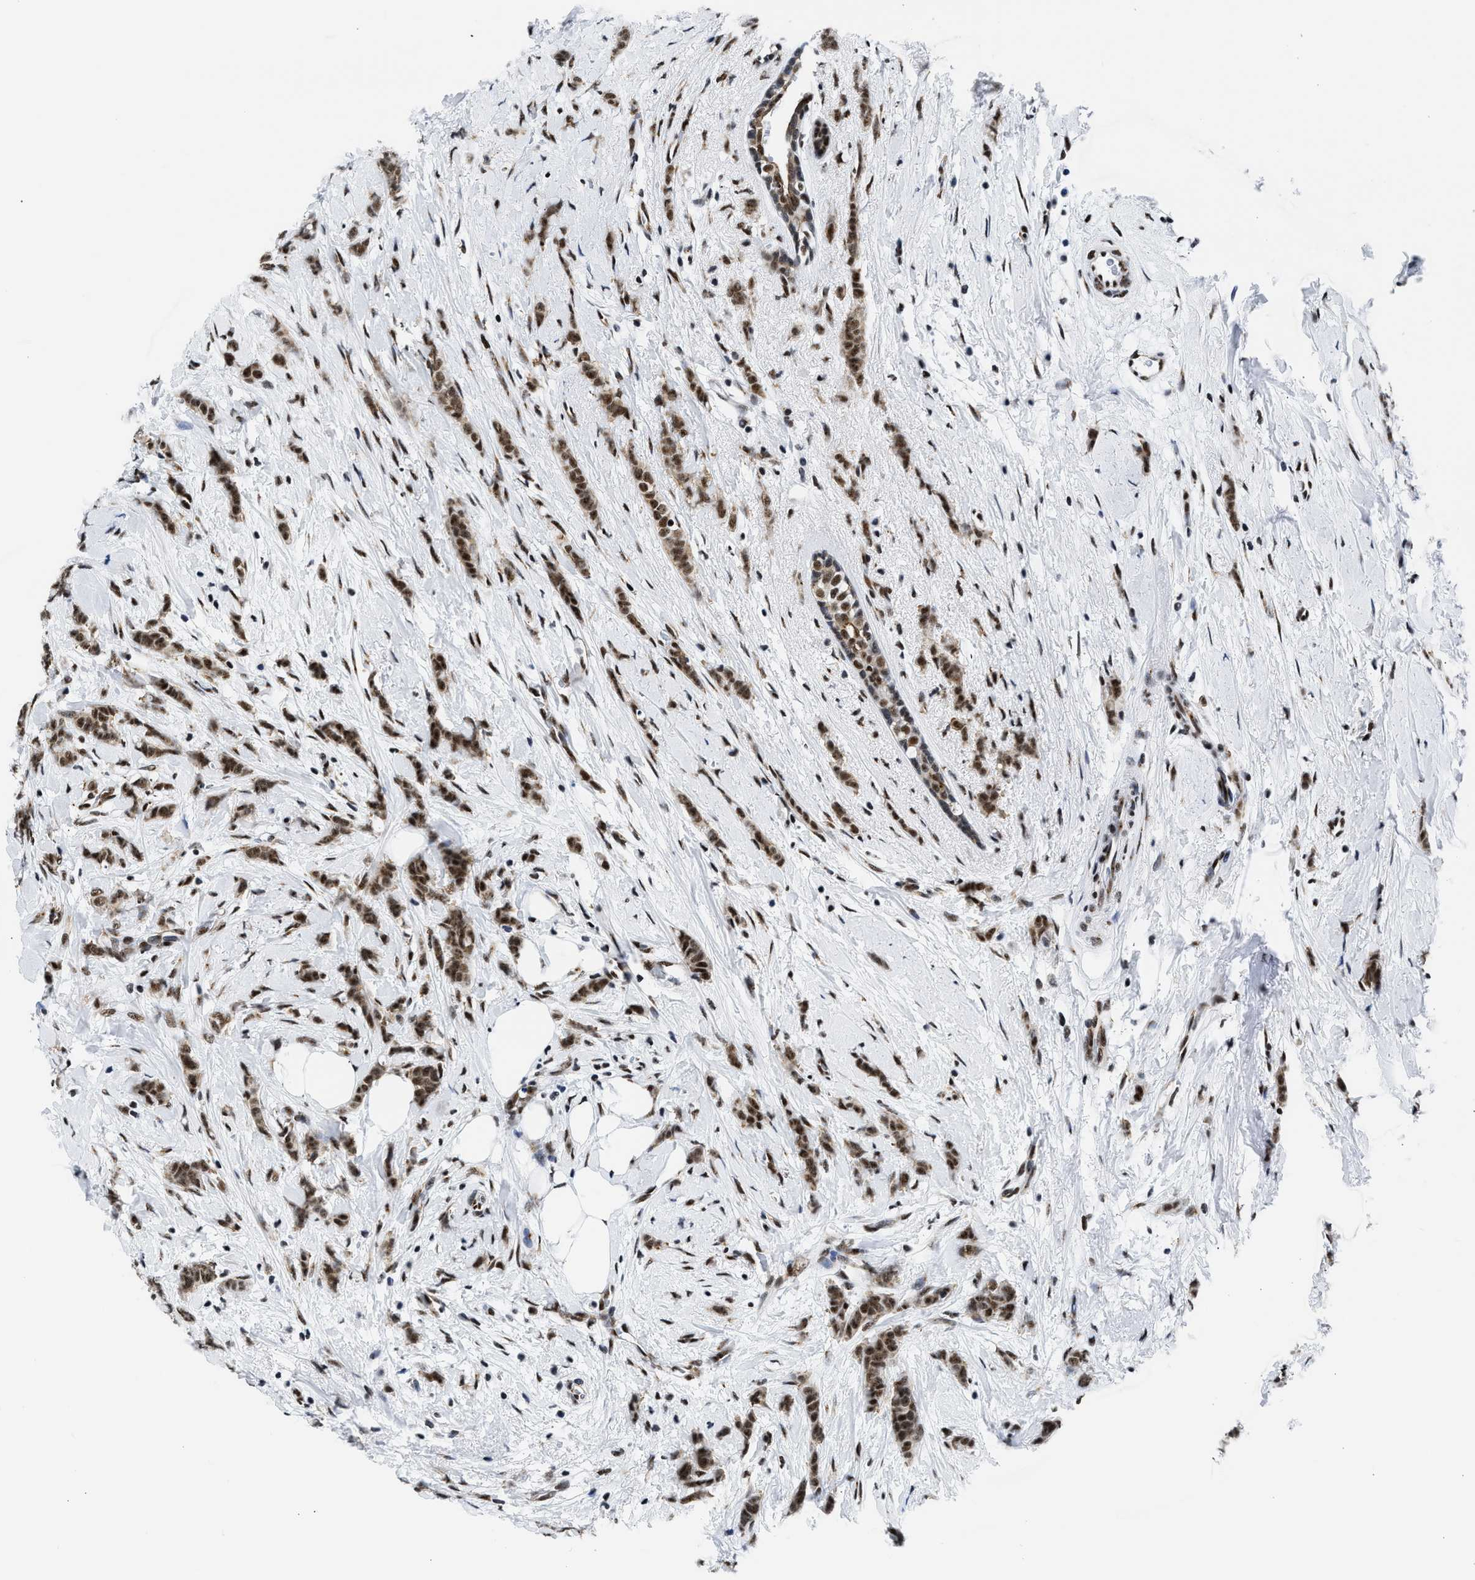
{"staining": {"intensity": "moderate", "quantity": ">75%", "location": "nuclear"}, "tissue": "breast cancer", "cell_type": "Tumor cells", "image_type": "cancer", "snomed": [{"axis": "morphology", "description": "Lobular carcinoma, in situ"}, {"axis": "morphology", "description": "Lobular carcinoma"}, {"axis": "topography", "description": "Breast"}], "caption": "The photomicrograph displays a brown stain indicating the presence of a protein in the nuclear of tumor cells in breast lobular carcinoma.", "gene": "RBM8A", "patient": {"sex": "female", "age": 41}}